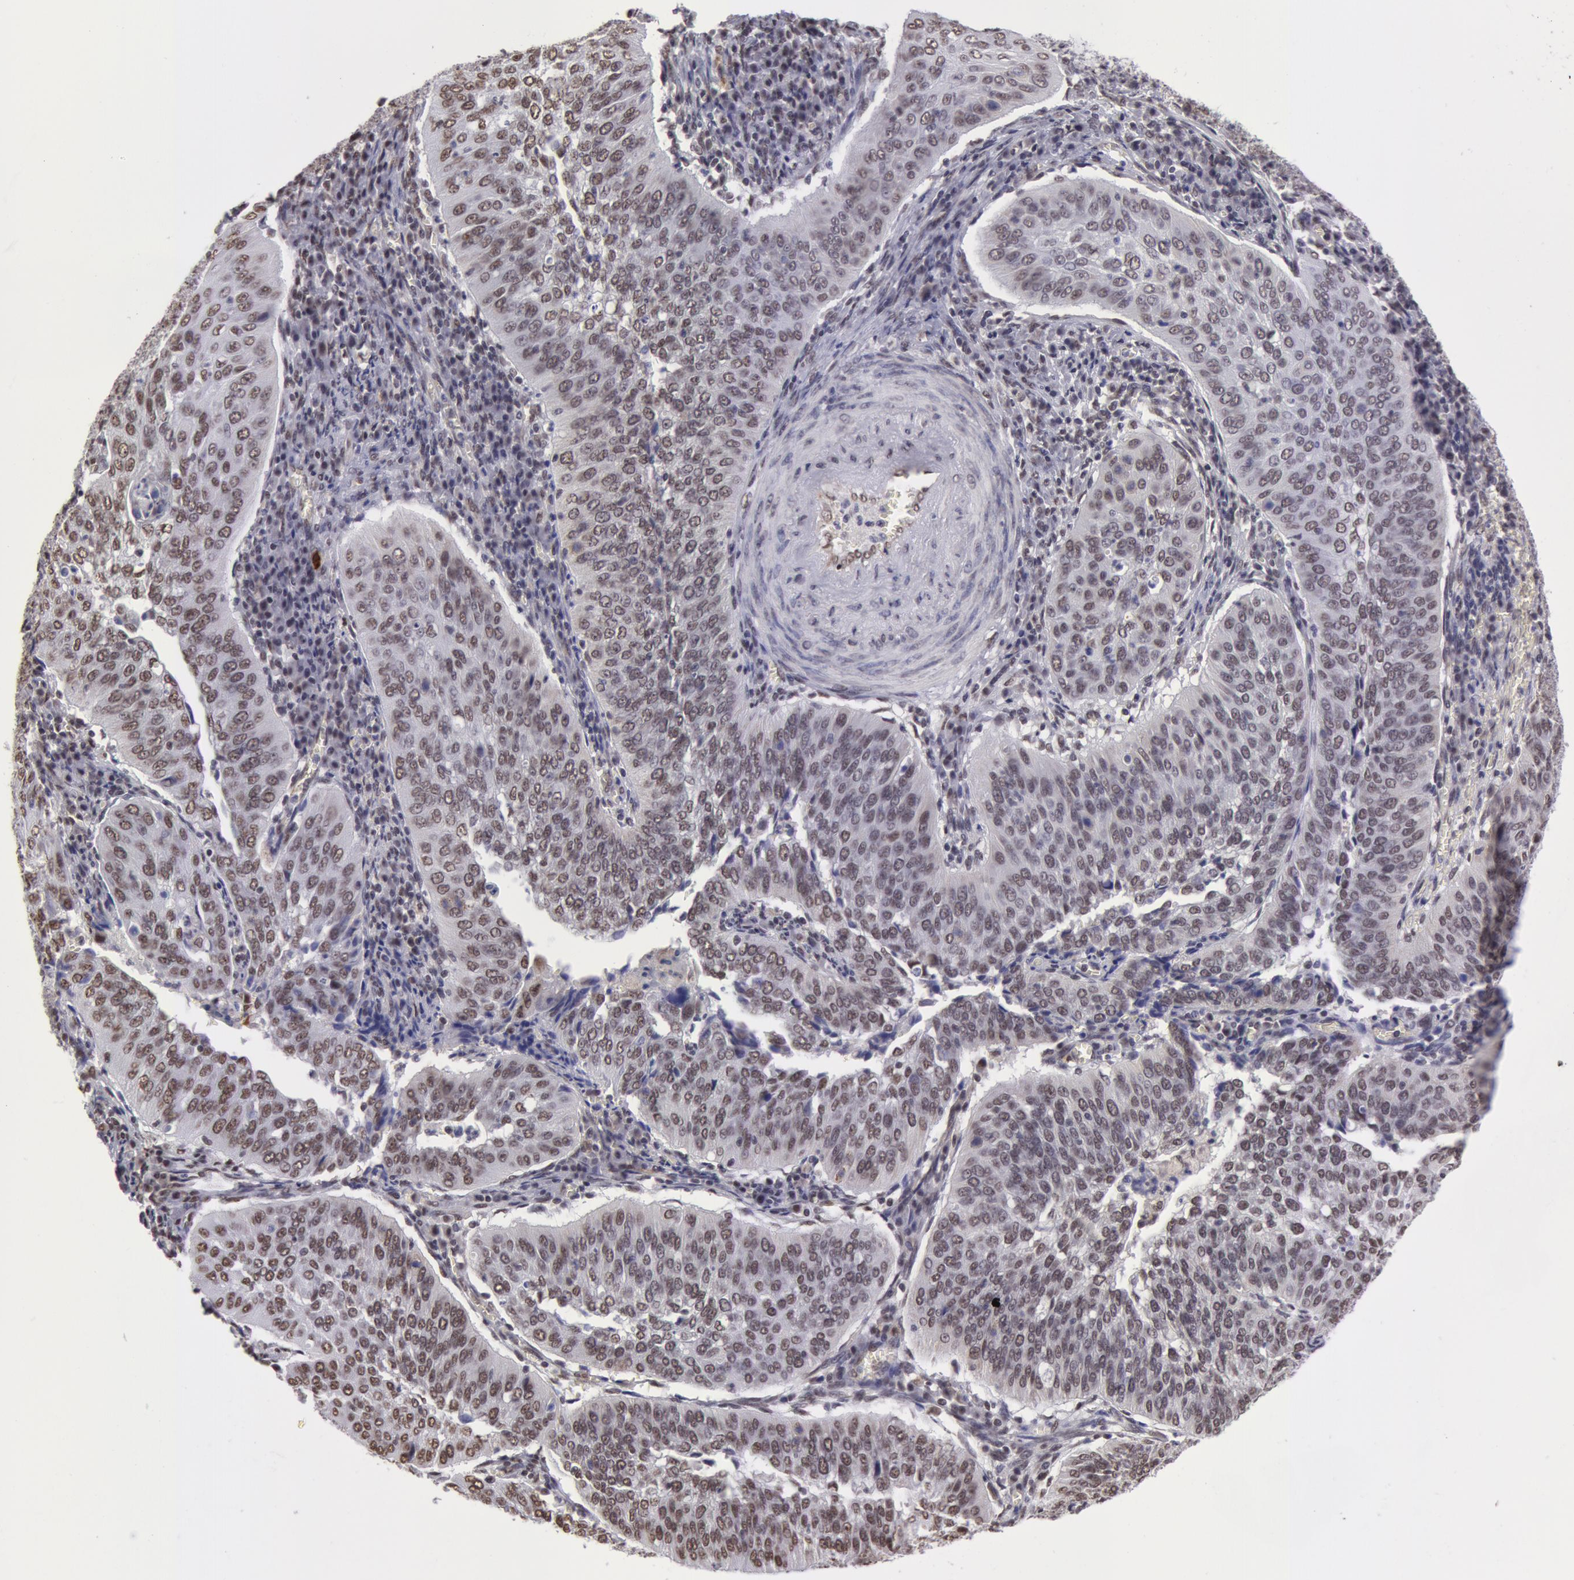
{"staining": {"intensity": "weak", "quantity": ">75%", "location": "nuclear"}, "tissue": "cervical cancer", "cell_type": "Tumor cells", "image_type": "cancer", "snomed": [{"axis": "morphology", "description": "Squamous cell carcinoma, NOS"}, {"axis": "topography", "description": "Cervix"}], "caption": "Brown immunohistochemical staining in human squamous cell carcinoma (cervical) exhibits weak nuclear positivity in approximately >75% of tumor cells. (DAB (3,3'-diaminobenzidine) IHC, brown staining for protein, blue staining for nuclei).", "gene": "VRTN", "patient": {"sex": "female", "age": 39}}